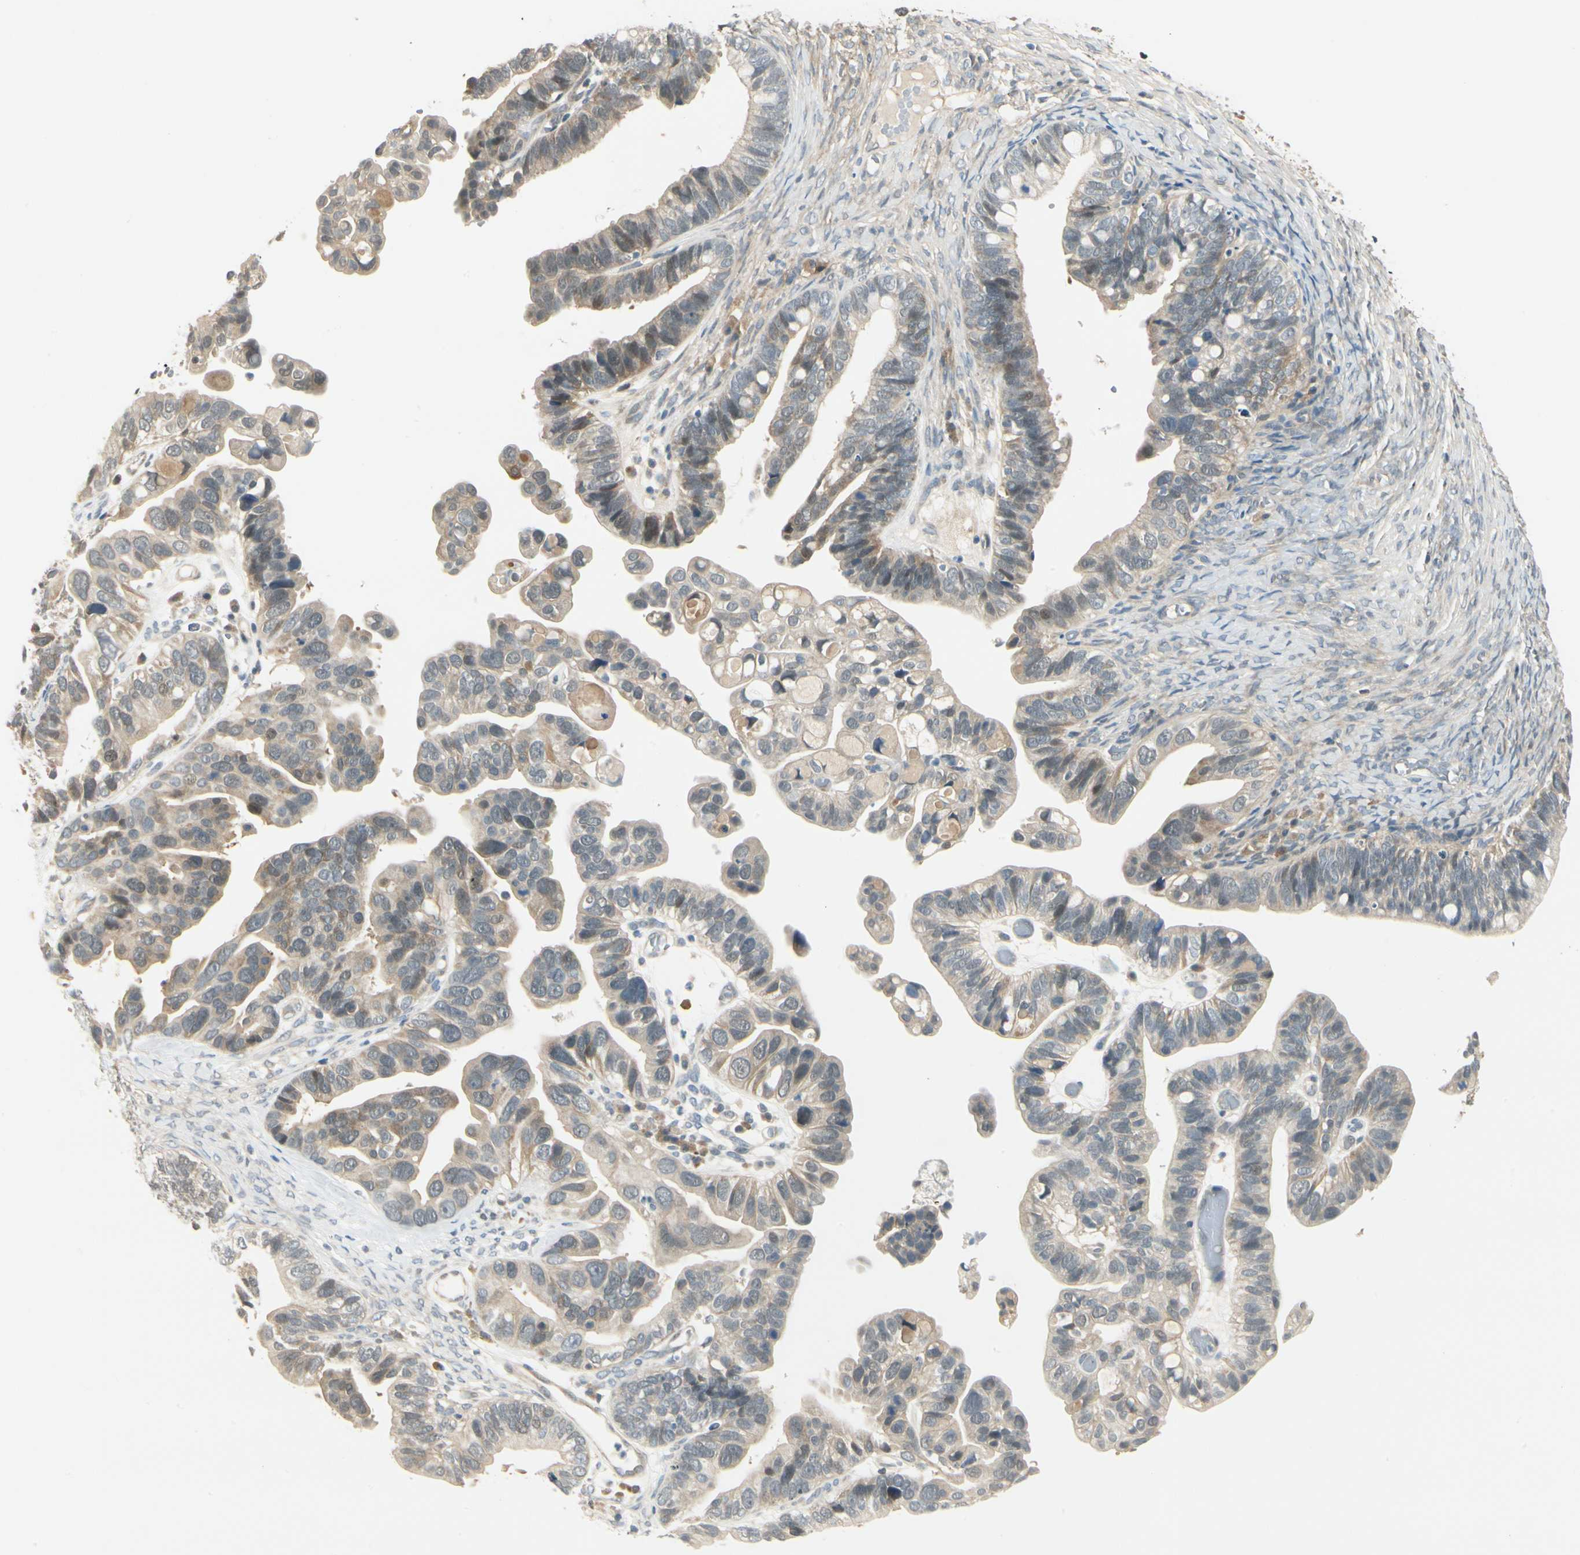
{"staining": {"intensity": "weak", "quantity": "25%-75%", "location": "cytoplasmic/membranous,nuclear"}, "tissue": "ovarian cancer", "cell_type": "Tumor cells", "image_type": "cancer", "snomed": [{"axis": "morphology", "description": "Cystadenocarcinoma, serous, NOS"}, {"axis": "topography", "description": "Ovary"}], "caption": "Immunohistochemistry (IHC) of ovarian serous cystadenocarcinoma demonstrates low levels of weak cytoplasmic/membranous and nuclear expression in approximately 25%-75% of tumor cells.", "gene": "EPHB3", "patient": {"sex": "female", "age": 56}}